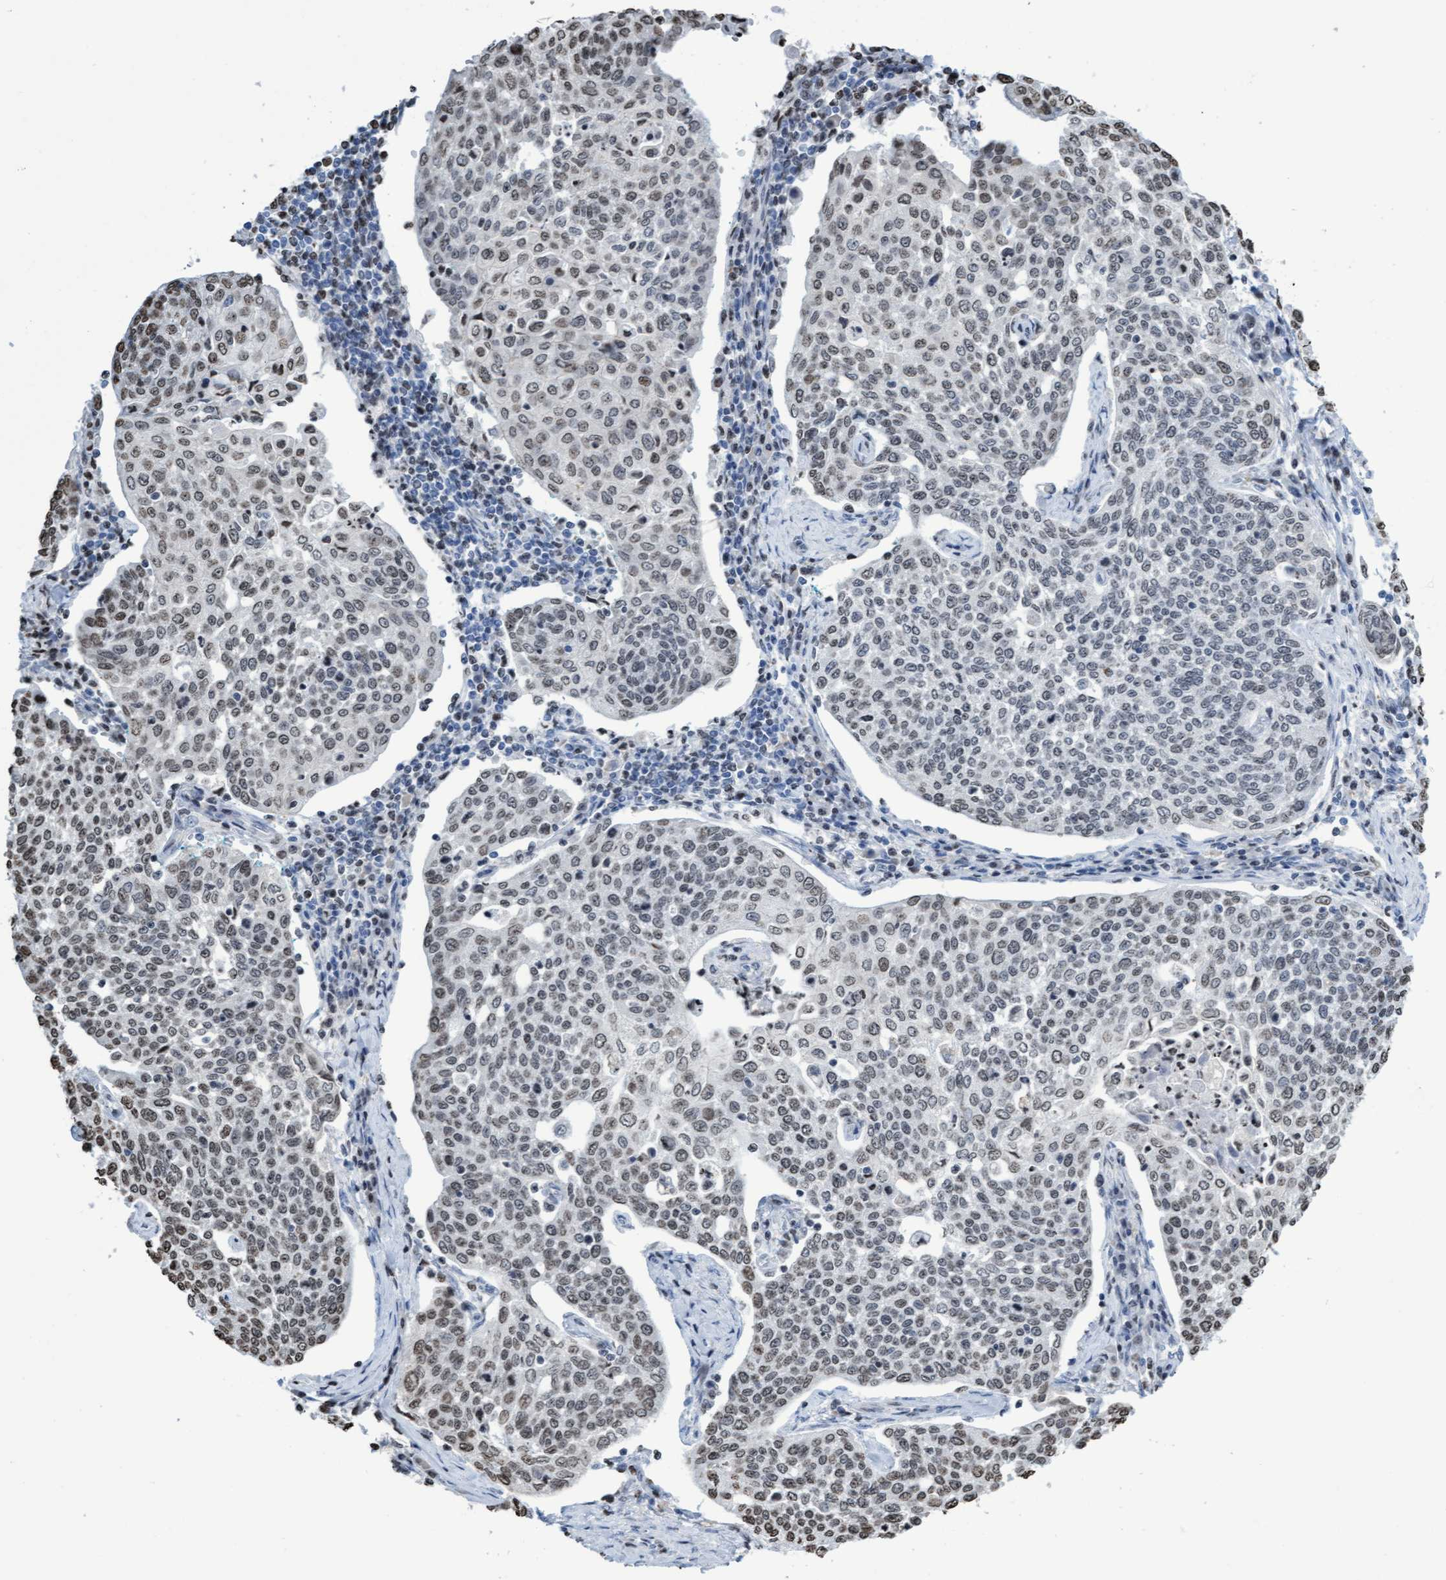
{"staining": {"intensity": "weak", "quantity": ">75%", "location": "nuclear"}, "tissue": "cervical cancer", "cell_type": "Tumor cells", "image_type": "cancer", "snomed": [{"axis": "morphology", "description": "Squamous cell carcinoma, NOS"}, {"axis": "topography", "description": "Cervix"}], "caption": "Immunohistochemical staining of cervical squamous cell carcinoma reveals weak nuclear protein staining in about >75% of tumor cells. The protein is stained brown, and the nuclei are stained in blue (DAB (3,3'-diaminobenzidine) IHC with brightfield microscopy, high magnification).", "gene": "CBX2", "patient": {"sex": "female", "age": 34}}